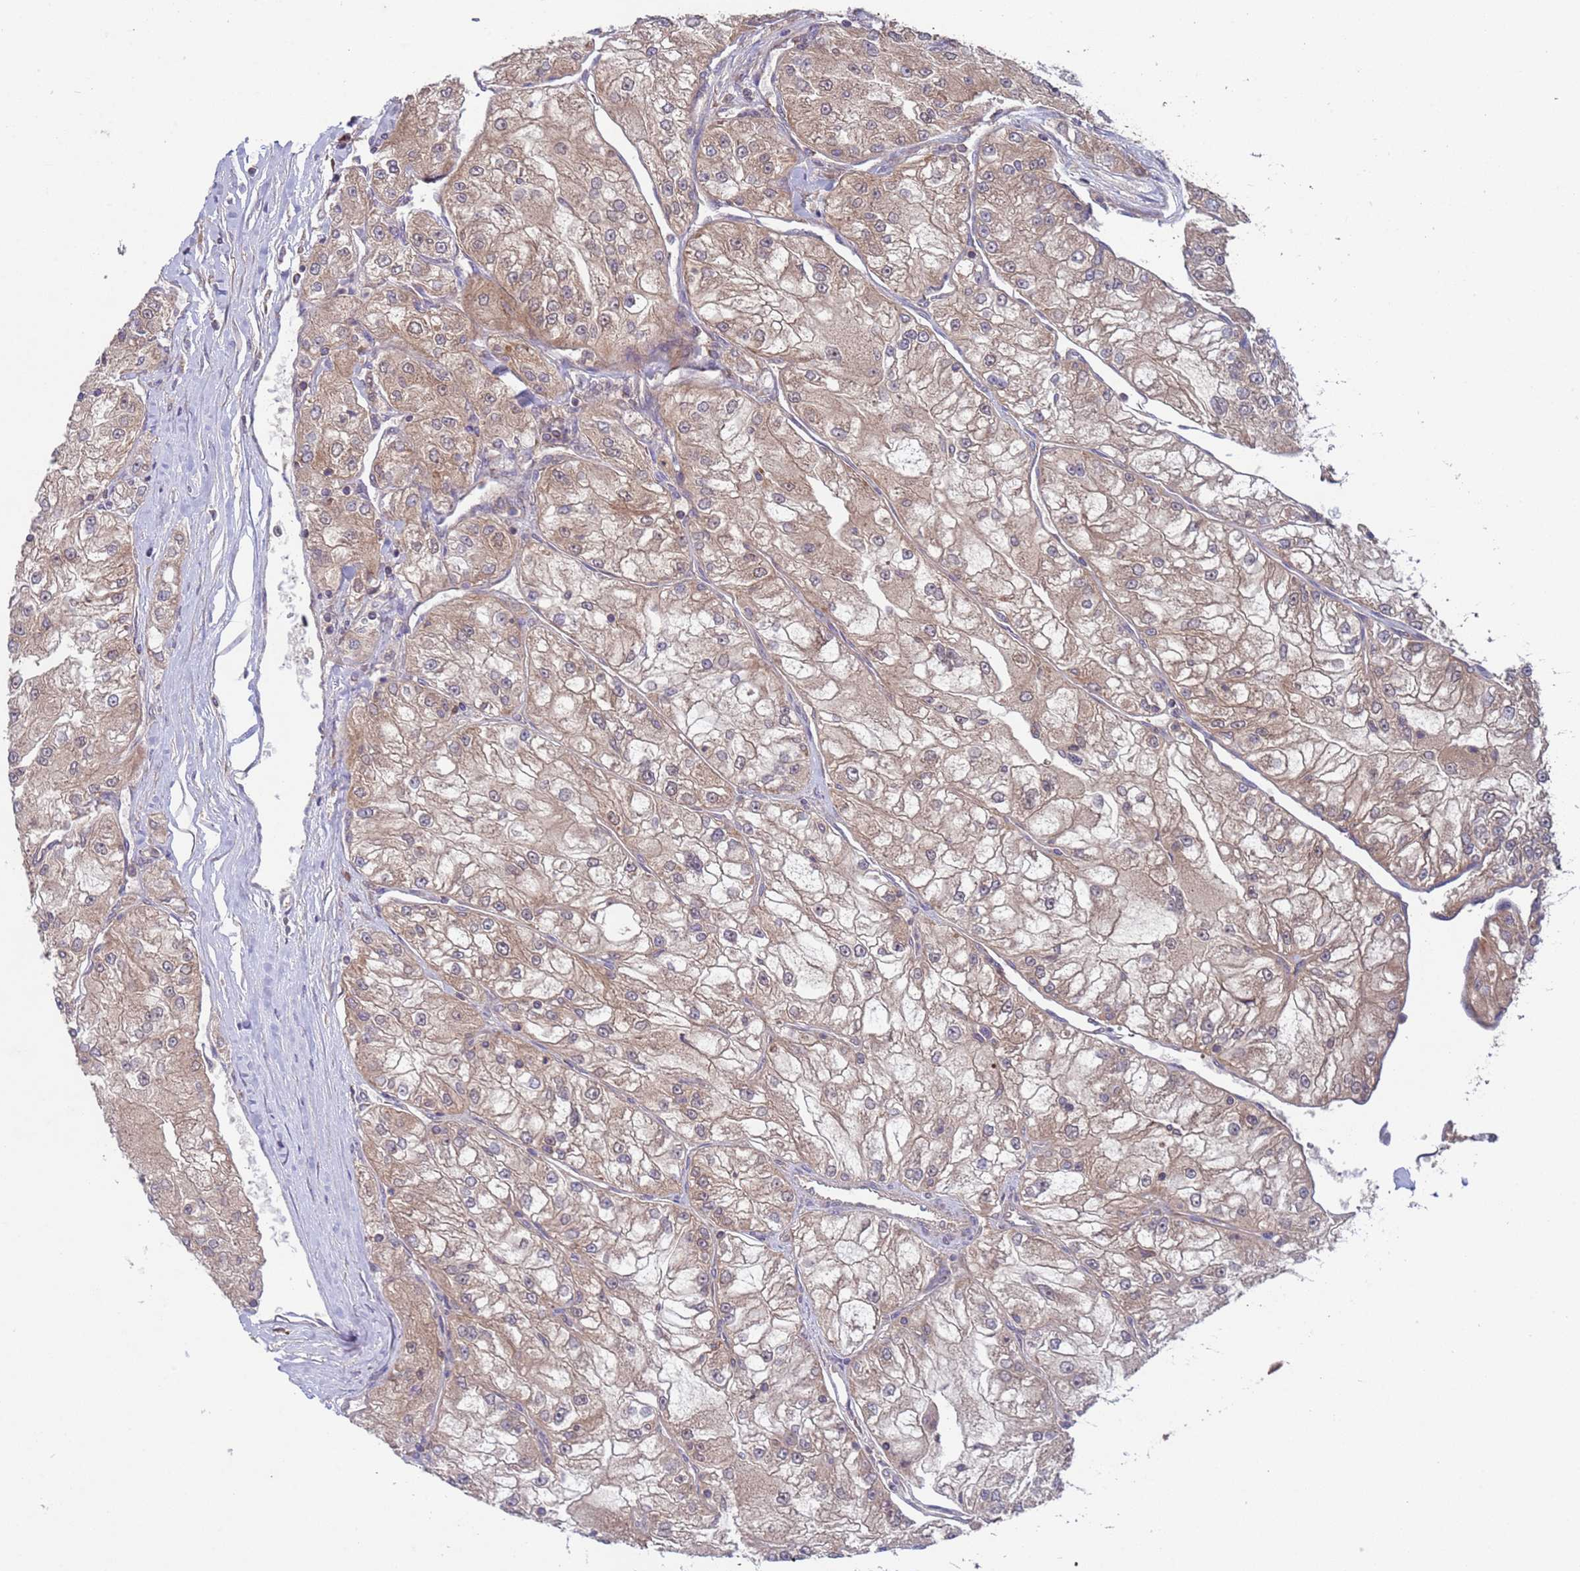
{"staining": {"intensity": "weak", "quantity": ">75%", "location": "cytoplasmic/membranous"}, "tissue": "renal cancer", "cell_type": "Tumor cells", "image_type": "cancer", "snomed": [{"axis": "morphology", "description": "Adenocarcinoma, NOS"}, {"axis": "topography", "description": "Kidney"}], "caption": "Tumor cells show low levels of weak cytoplasmic/membranous positivity in about >75% of cells in renal adenocarcinoma.", "gene": "ACAD8", "patient": {"sex": "female", "age": 72}}